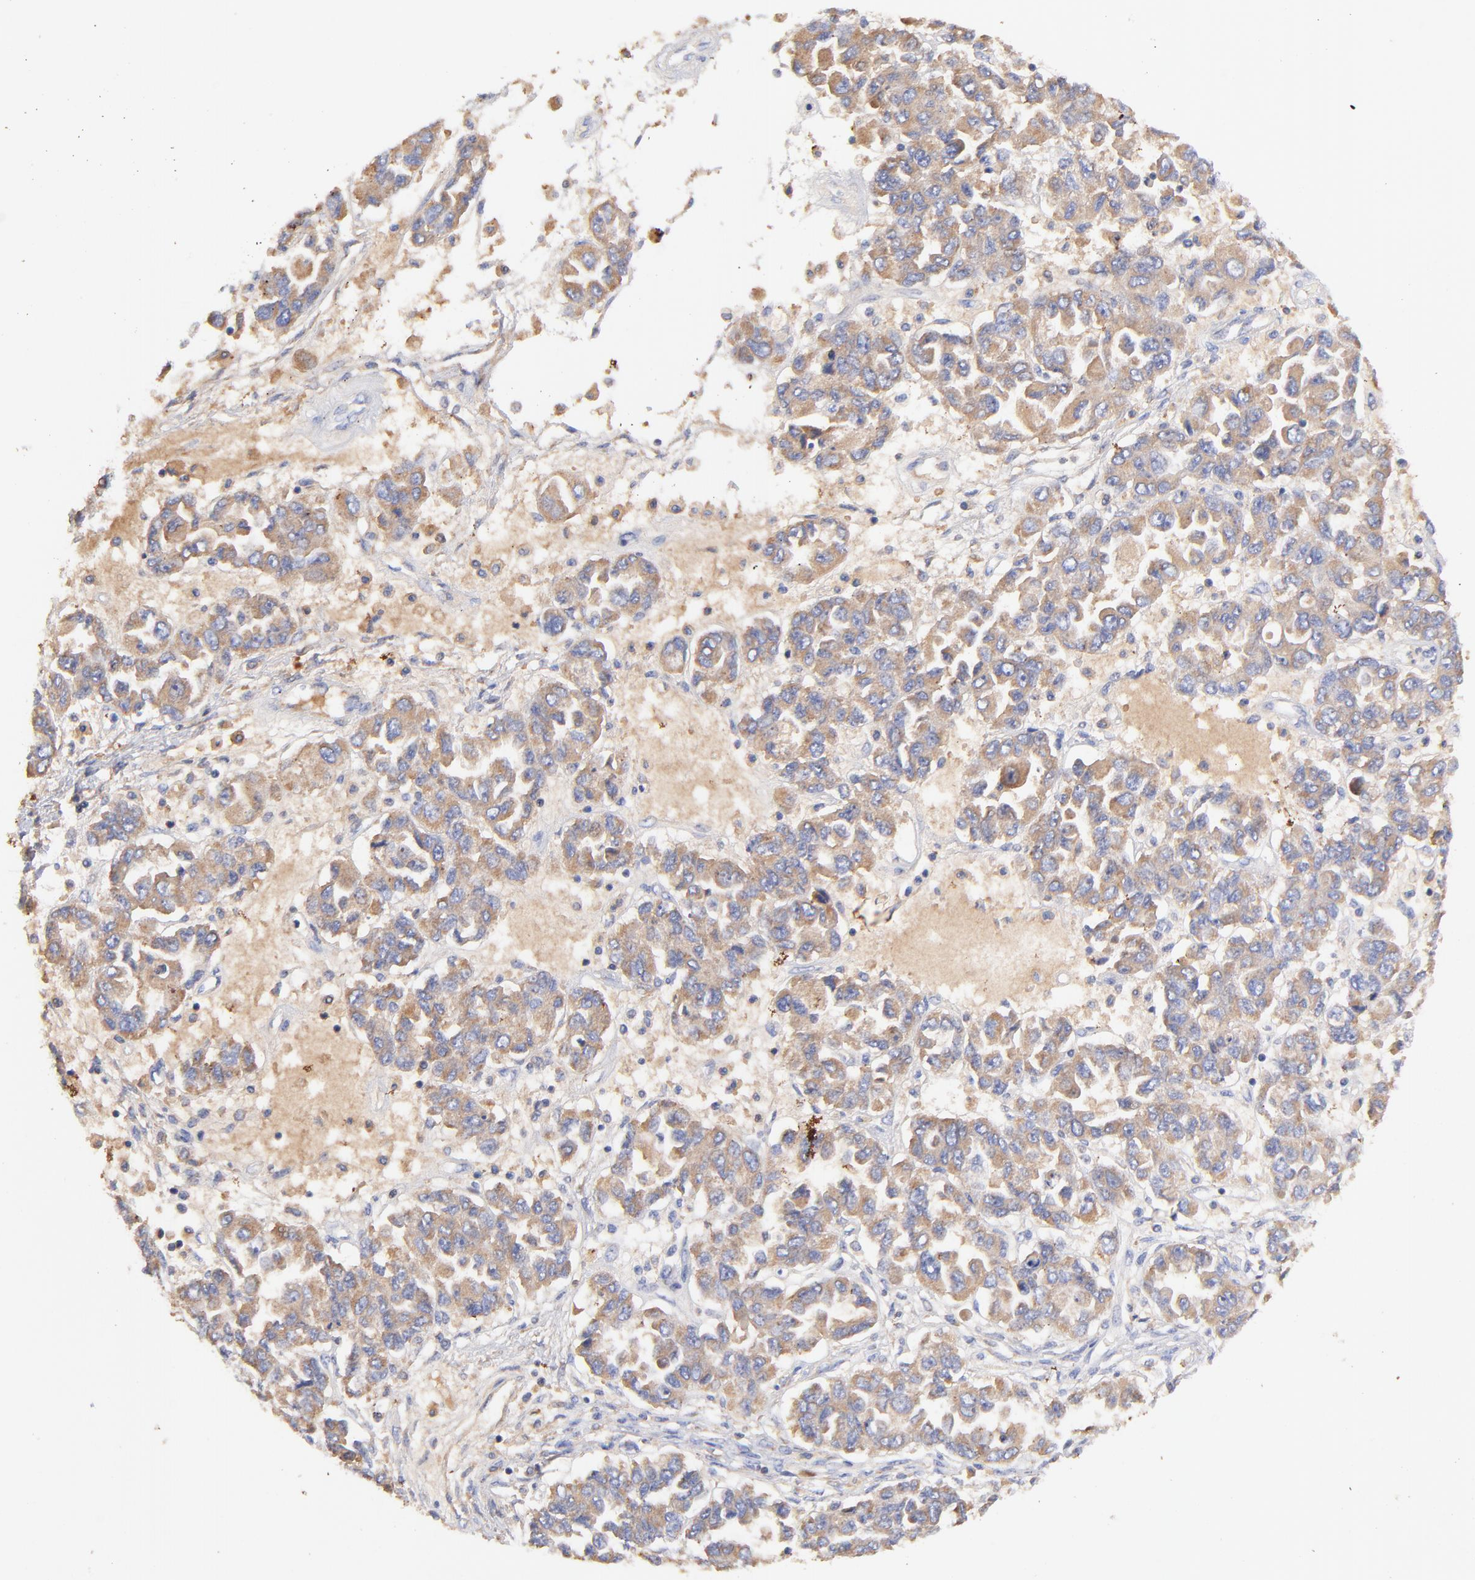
{"staining": {"intensity": "moderate", "quantity": ">75%", "location": "cytoplasmic/membranous"}, "tissue": "ovarian cancer", "cell_type": "Tumor cells", "image_type": "cancer", "snomed": [{"axis": "morphology", "description": "Cystadenocarcinoma, serous, NOS"}, {"axis": "topography", "description": "Ovary"}], "caption": "Human ovarian serous cystadenocarcinoma stained with a brown dye displays moderate cytoplasmic/membranous positive expression in approximately >75% of tumor cells.", "gene": "IGLV7-43", "patient": {"sex": "female", "age": 84}}